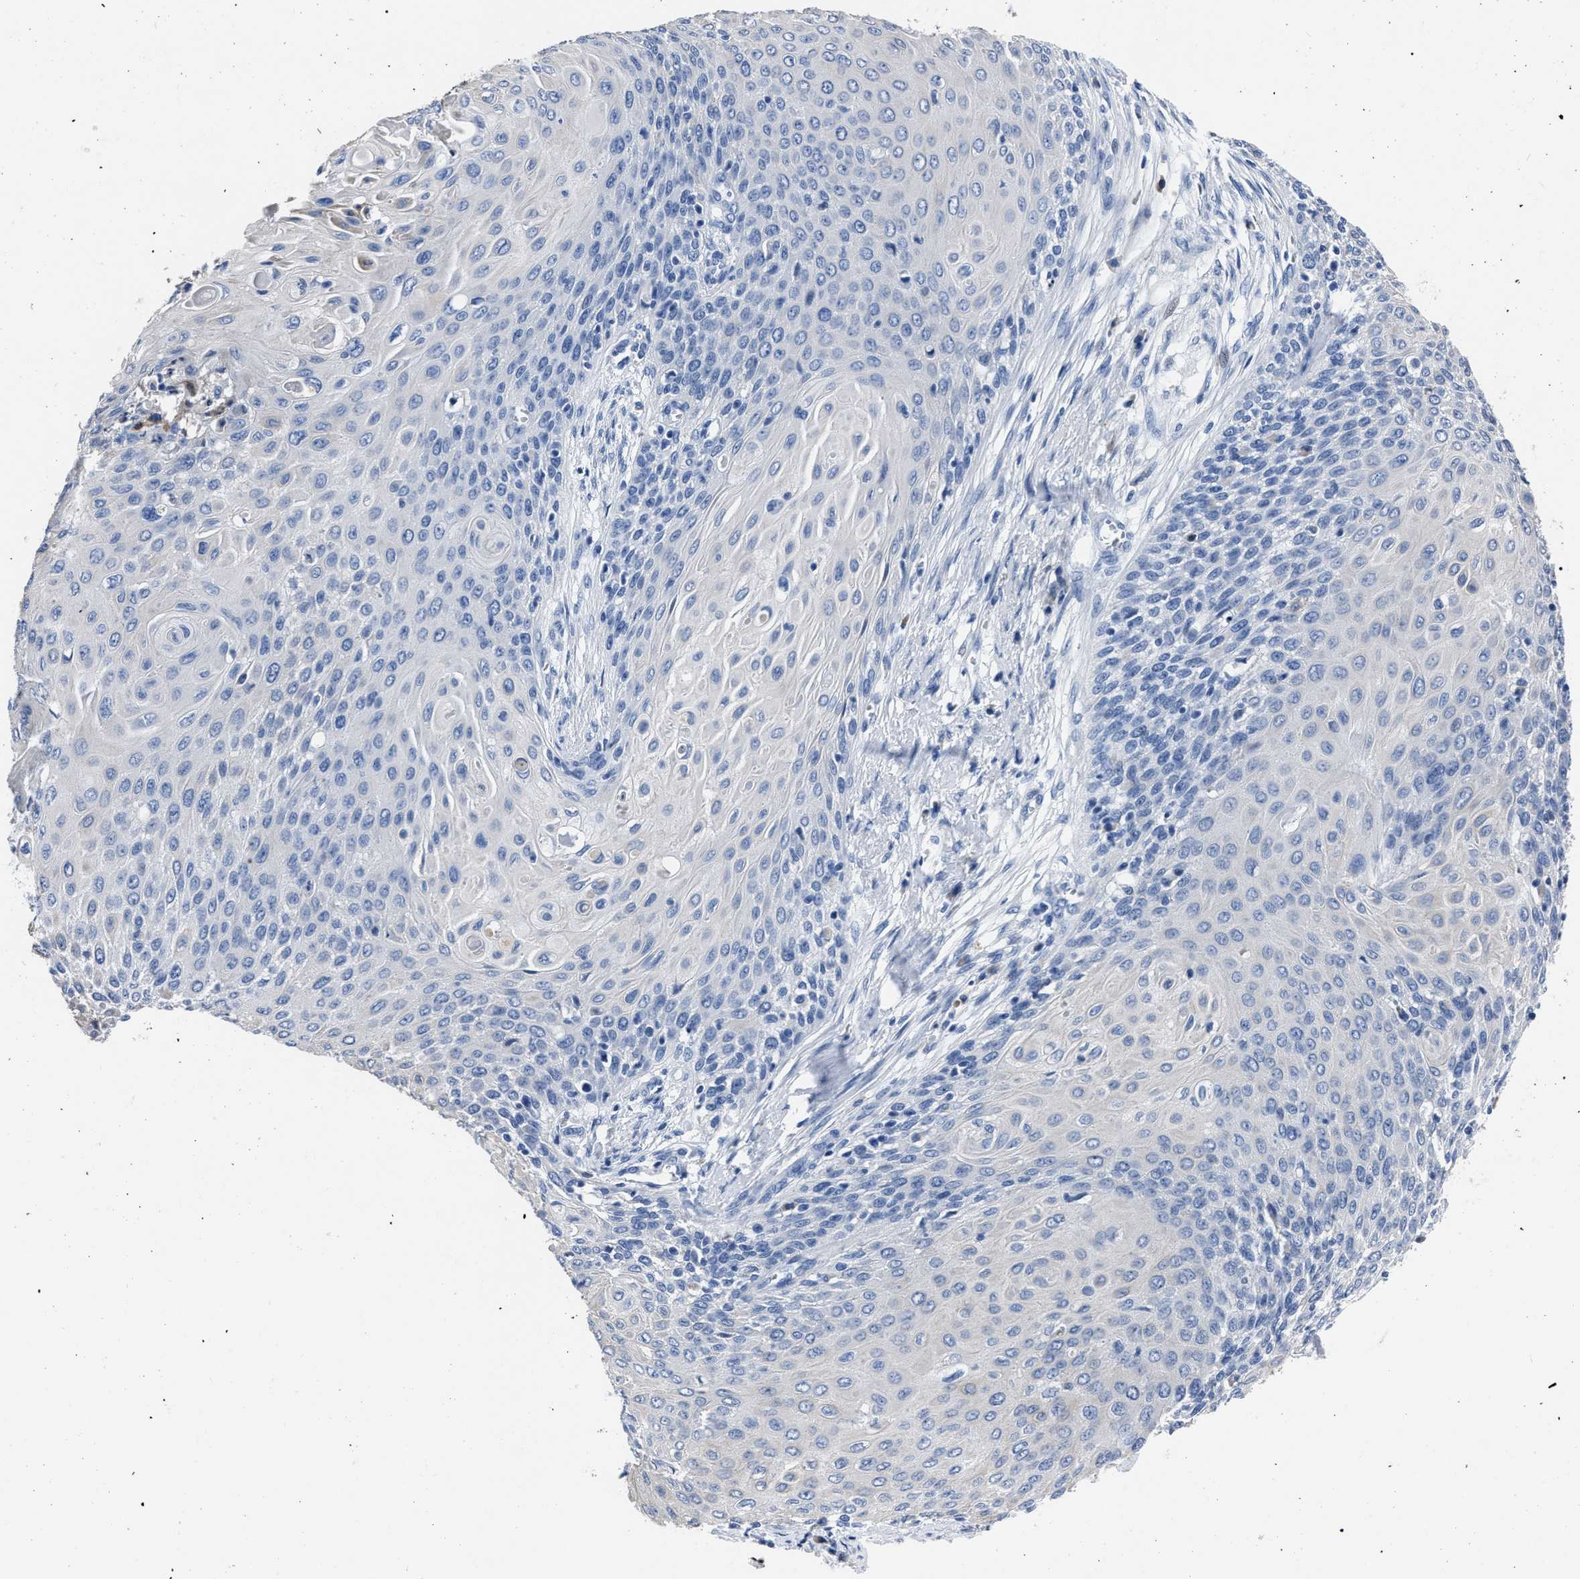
{"staining": {"intensity": "negative", "quantity": "none", "location": "none"}, "tissue": "cervical cancer", "cell_type": "Tumor cells", "image_type": "cancer", "snomed": [{"axis": "morphology", "description": "Squamous cell carcinoma, NOS"}, {"axis": "topography", "description": "Cervix"}], "caption": "Tumor cells are negative for protein expression in human cervical cancer.", "gene": "MOV10L1", "patient": {"sex": "female", "age": 39}}